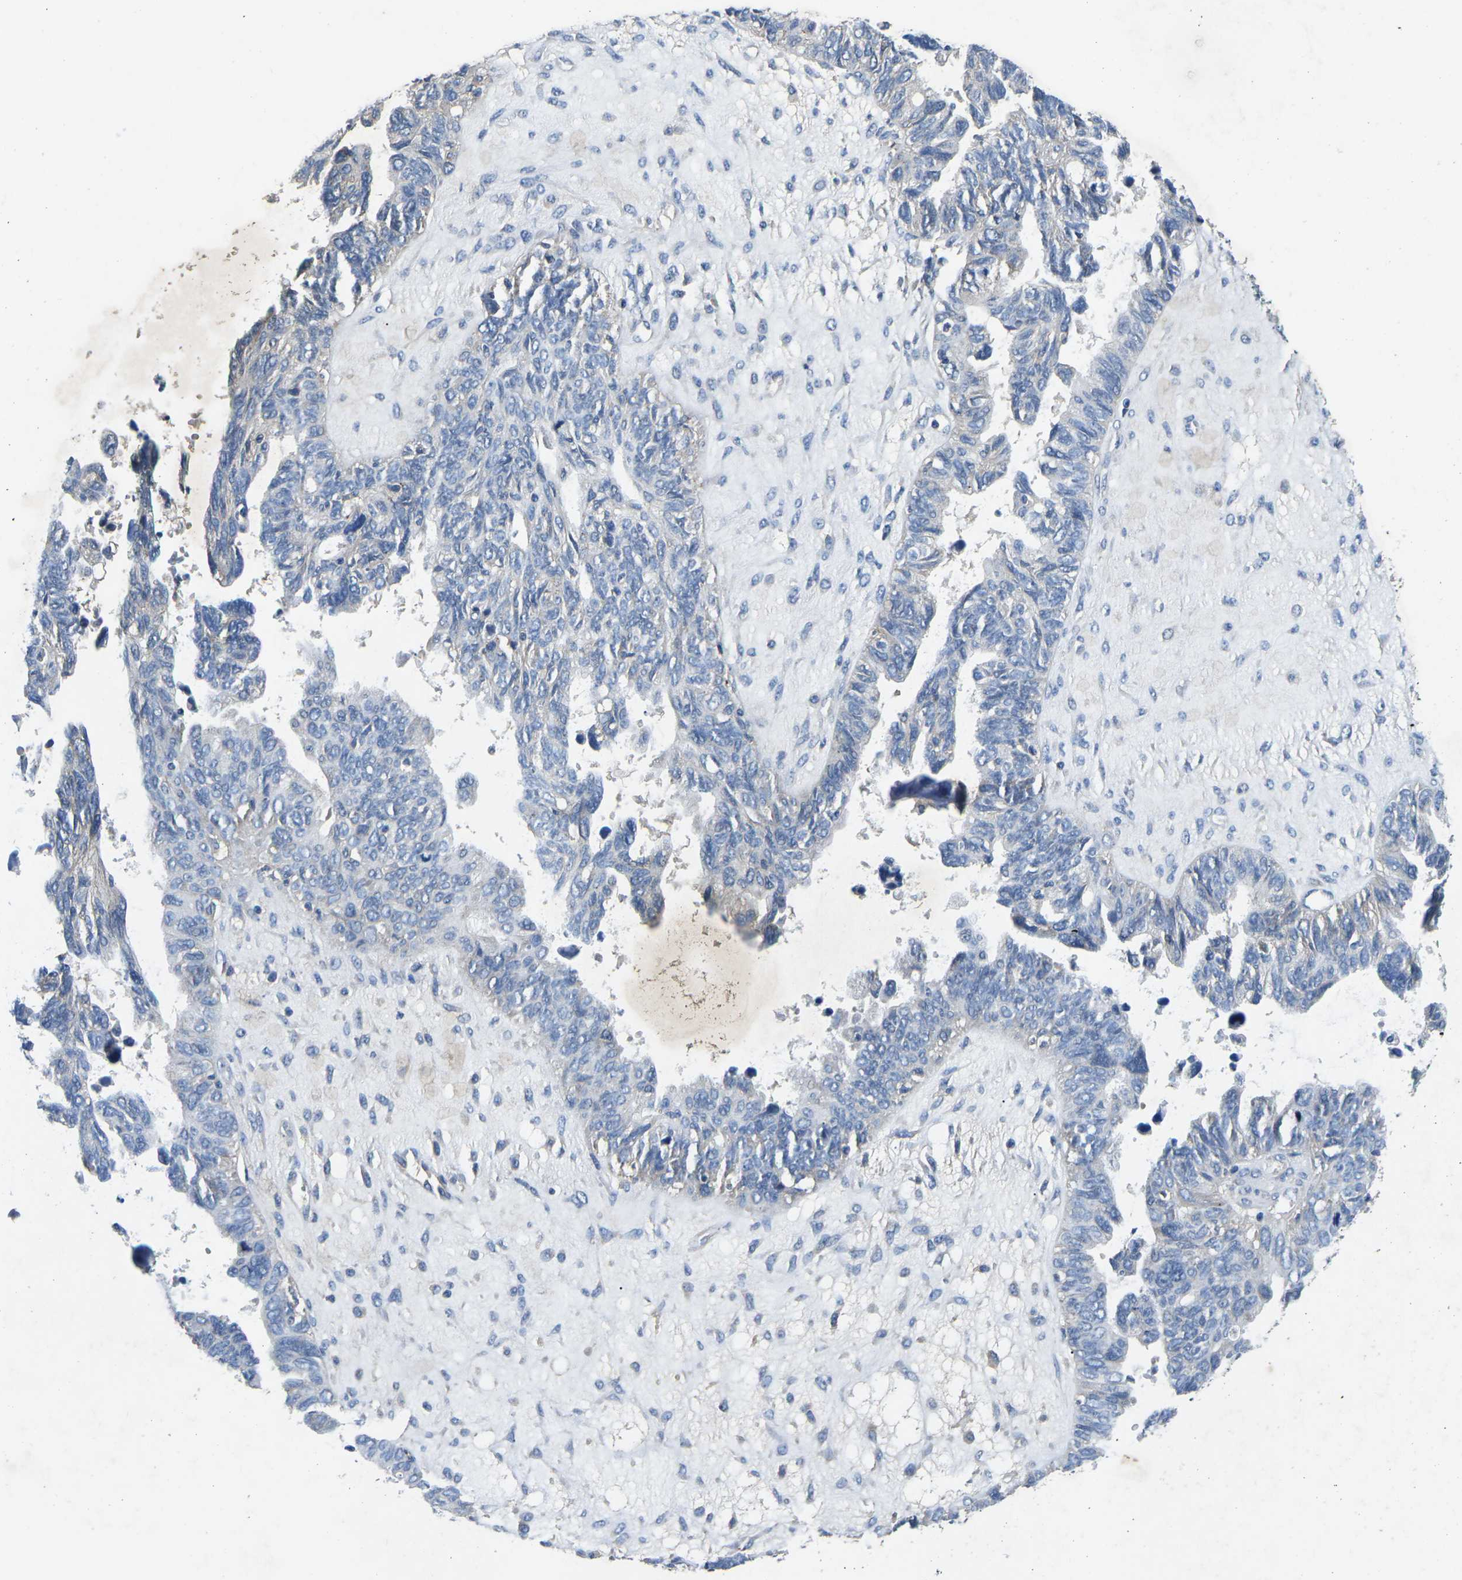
{"staining": {"intensity": "negative", "quantity": "none", "location": "none"}, "tissue": "ovarian cancer", "cell_type": "Tumor cells", "image_type": "cancer", "snomed": [{"axis": "morphology", "description": "Cystadenocarcinoma, serous, NOS"}, {"axis": "topography", "description": "Ovary"}], "caption": "This photomicrograph is of ovarian cancer (serous cystadenocarcinoma) stained with IHC to label a protein in brown with the nuclei are counter-stained blue. There is no positivity in tumor cells.", "gene": "PDCD6IP", "patient": {"sex": "female", "age": 79}}